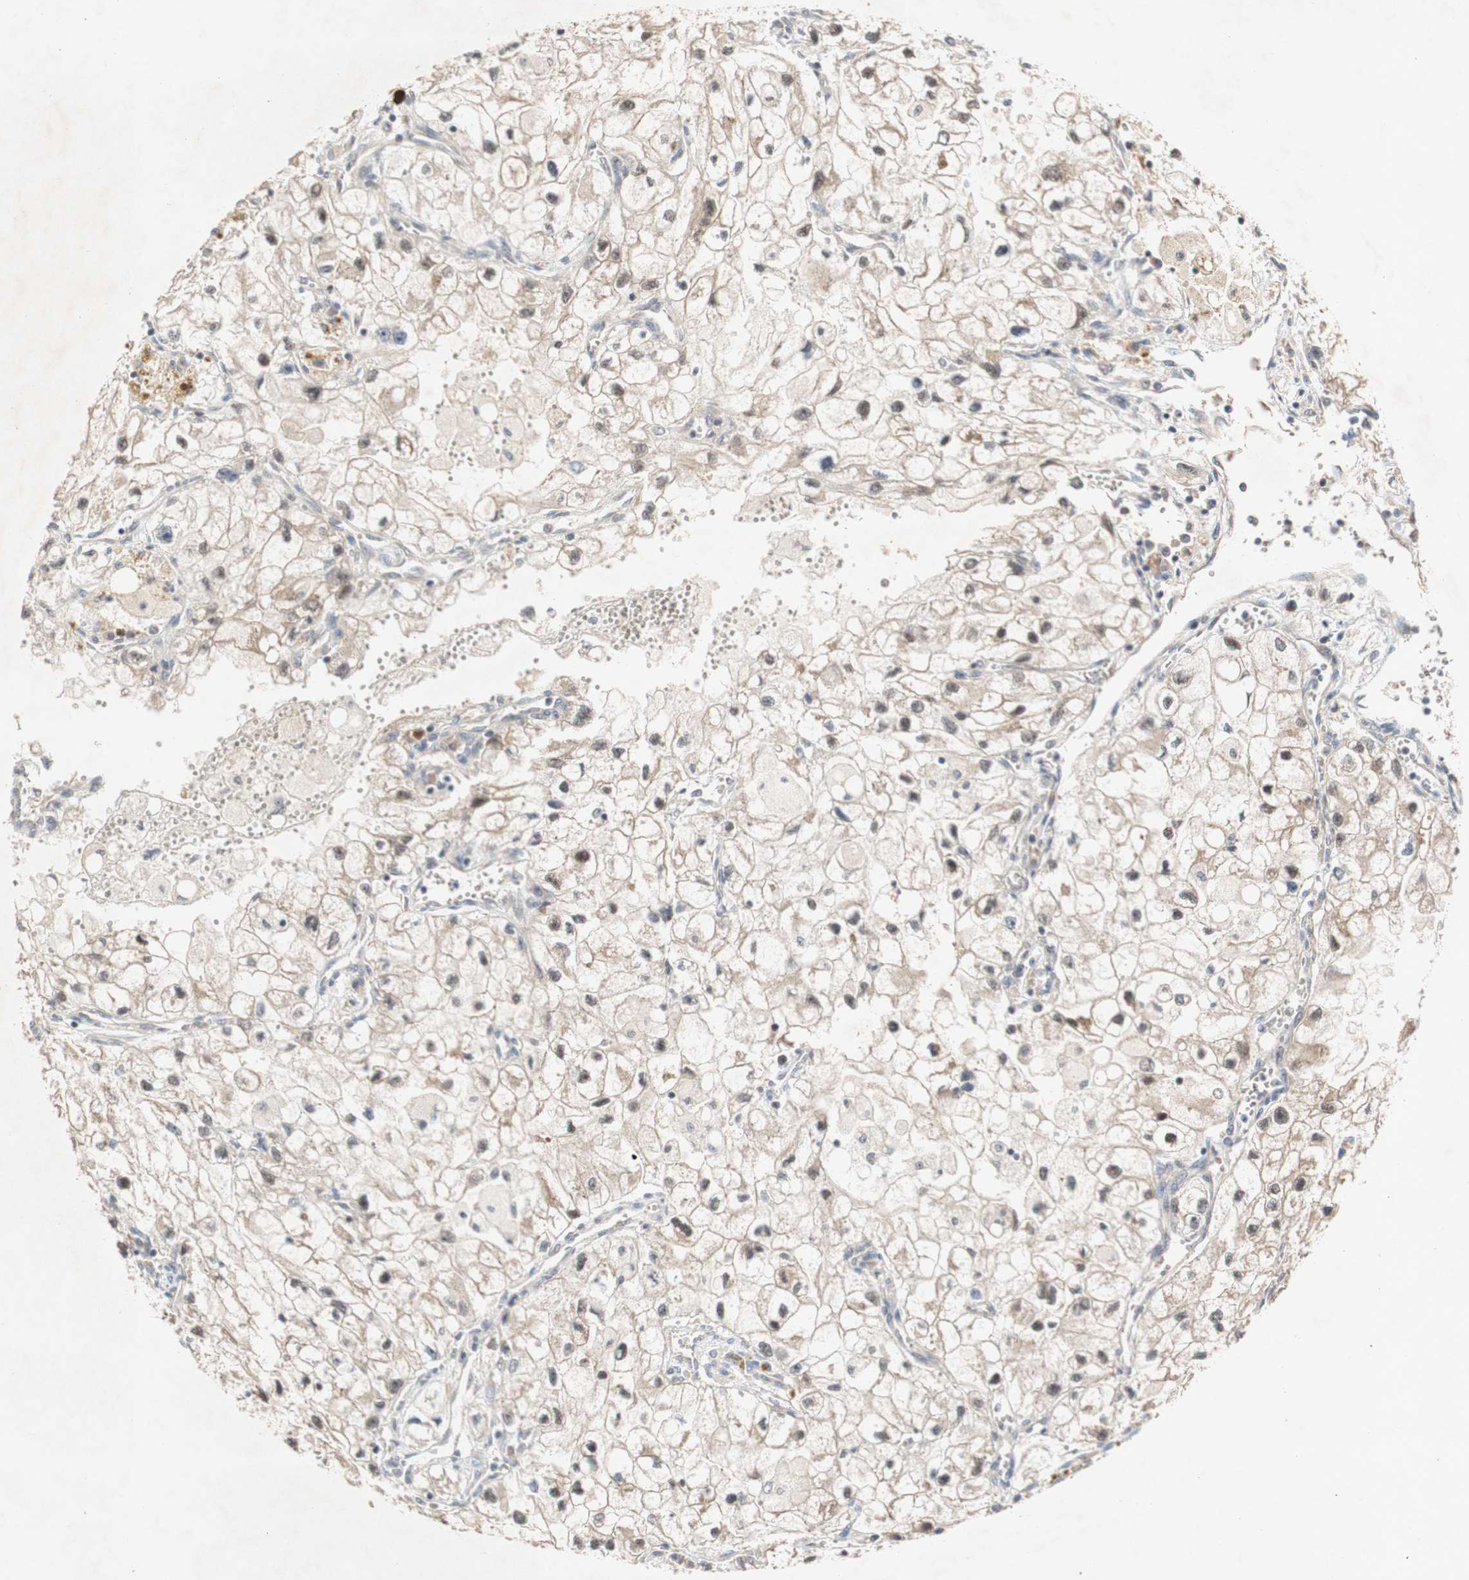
{"staining": {"intensity": "weak", "quantity": ">75%", "location": "cytoplasmic/membranous,nuclear"}, "tissue": "renal cancer", "cell_type": "Tumor cells", "image_type": "cancer", "snomed": [{"axis": "morphology", "description": "Adenocarcinoma, NOS"}, {"axis": "topography", "description": "Kidney"}], "caption": "Renal cancer stained for a protein reveals weak cytoplasmic/membranous and nuclear positivity in tumor cells.", "gene": "PIN1", "patient": {"sex": "female", "age": 70}}